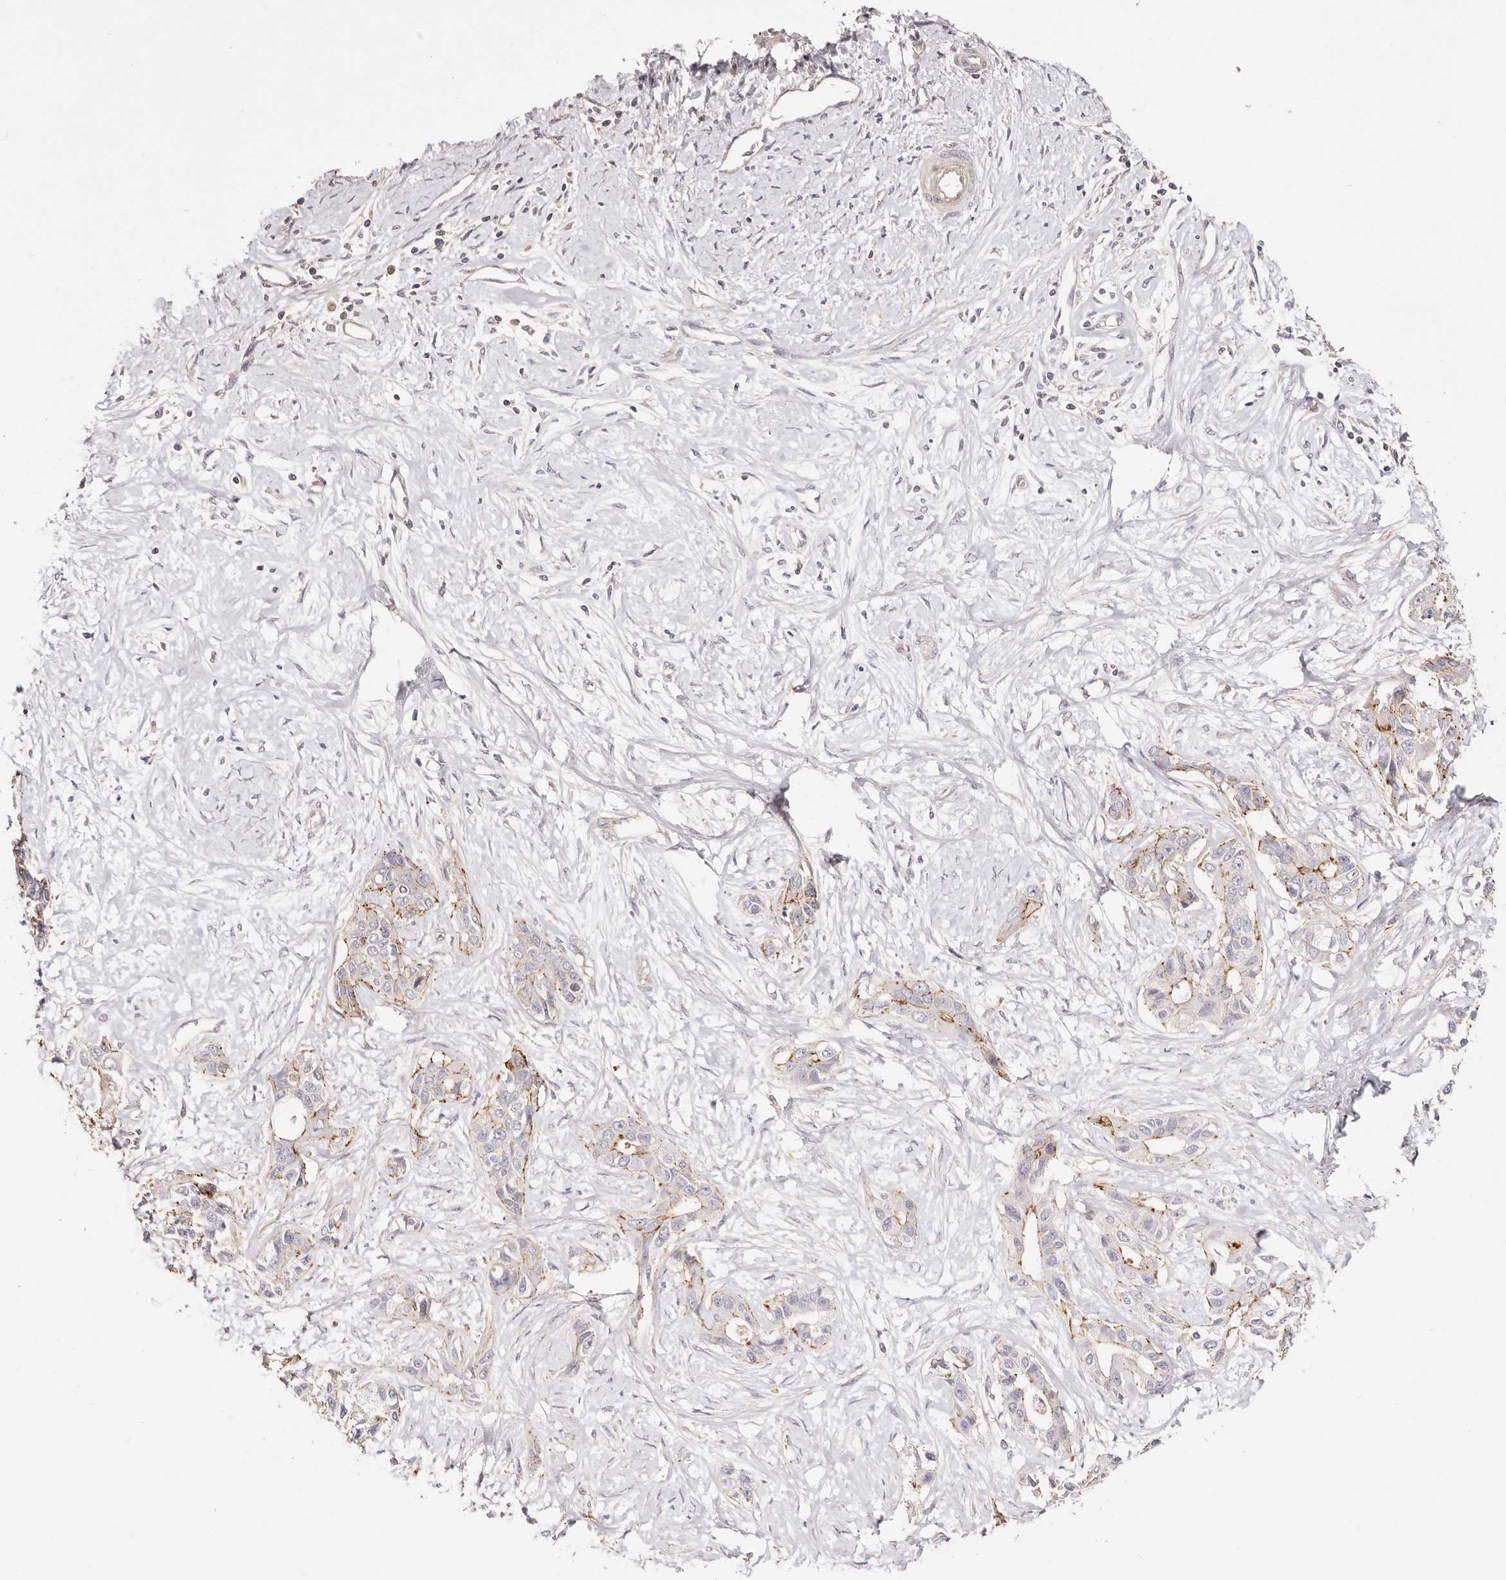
{"staining": {"intensity": "moderate", "quantity": "25%-75%", "location": "cytoplasmic/membranous"}, "tissue": "liver cancer", "cell_type": "Tumor cells", "image_type": "cancer", "snomed": [{"axis": "morphology", "description": "Cholangiocarcinoma"}, {"axis": "topography", "description": "Liver"}], "caption": "A medium amount of moderate cytoplasmic/membranous positivity is seen in approximately 25%-75% of tumor cells in liver cancer (cholangiocarcinoma) tissue. (Stains: DAB in brown, nuclei in blue, Microscopy: brightfield microscopy at high magnification).", "gene": "SLC35B2", "patient": {"sex": "male", "age": 59}}